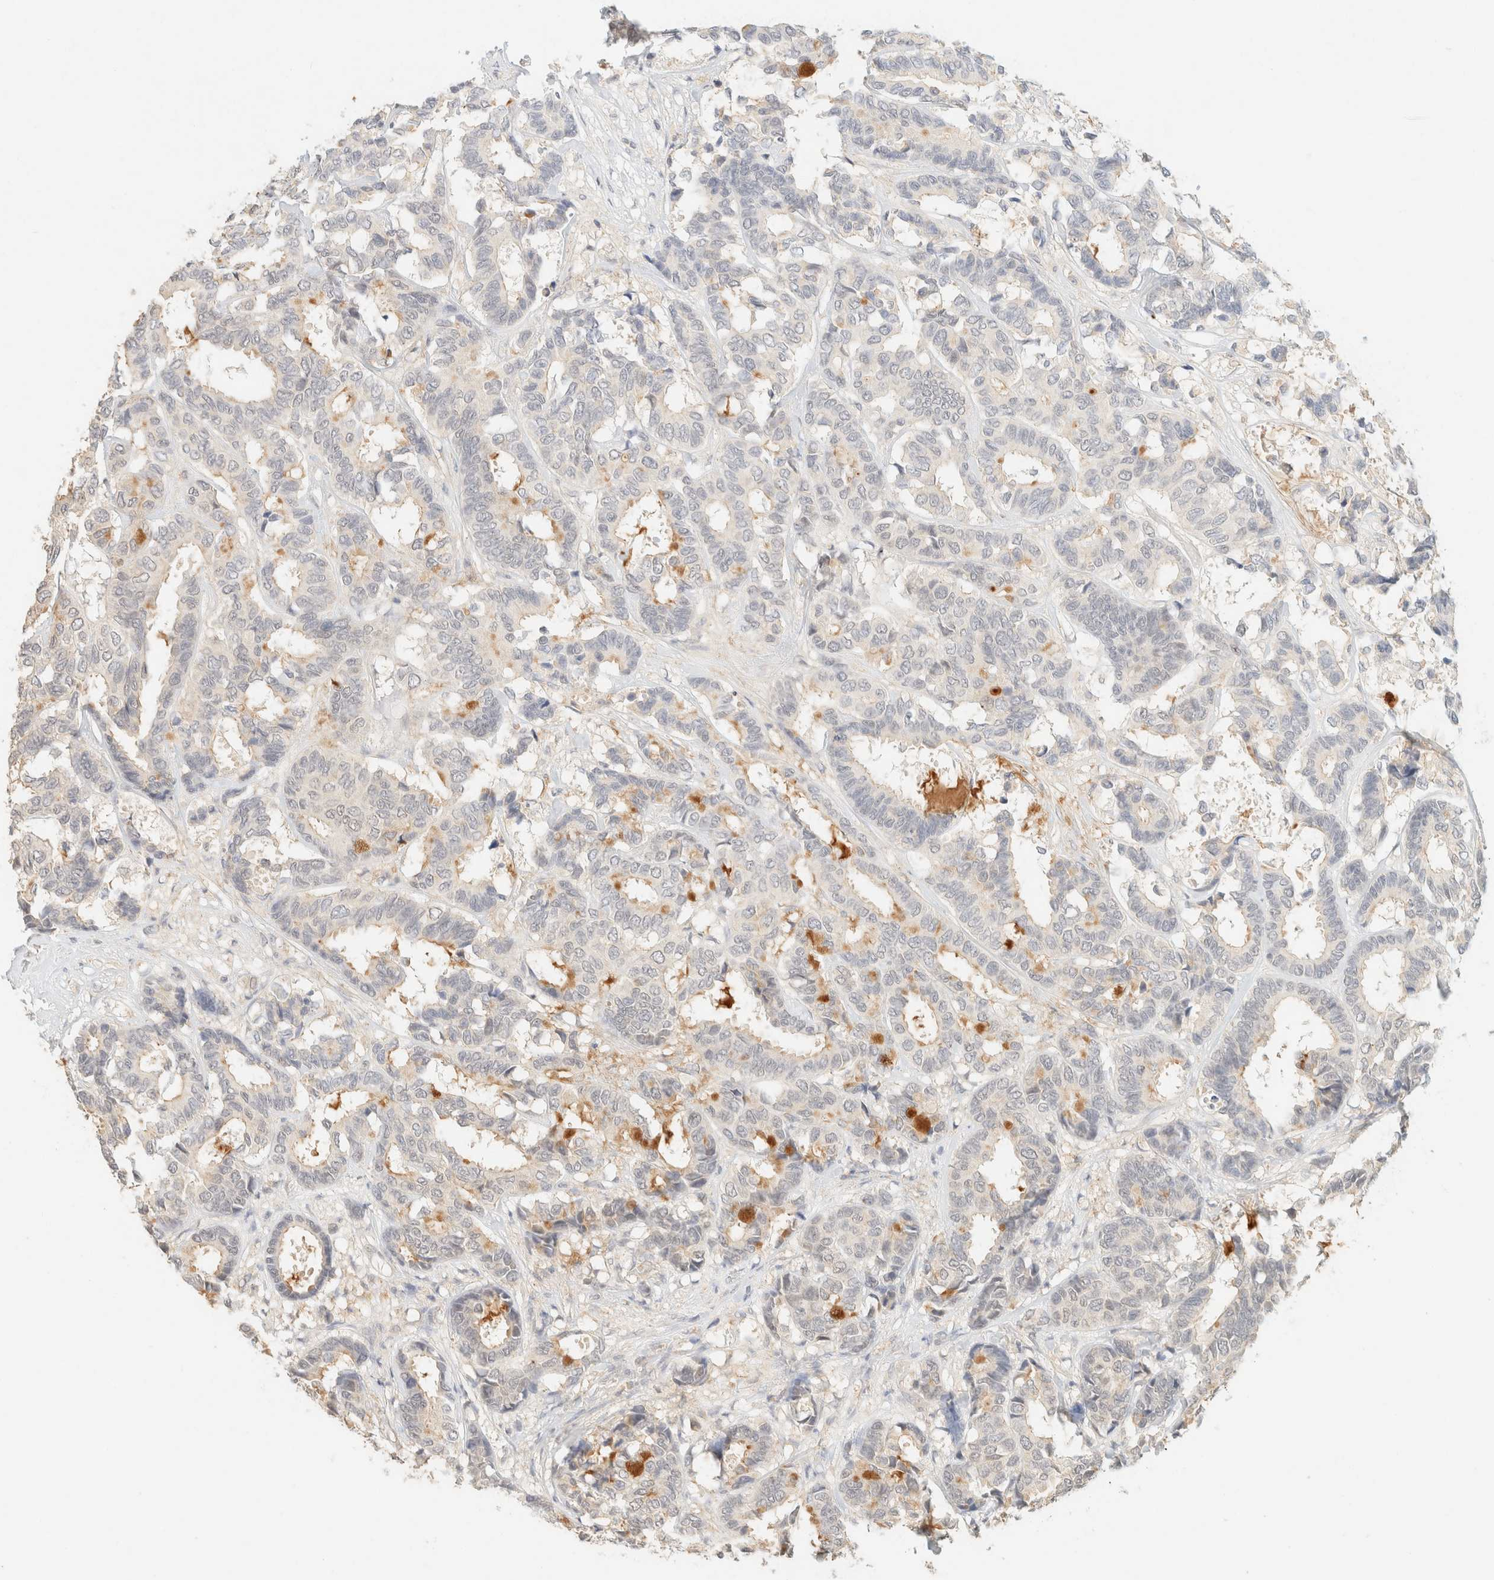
{"staining": {"intensity": "negative", "quantity": "none", "location": "none"}, "tissue": "breast cancer", "cell_type": "Tumor cells", "image_type": "cancer", "snomed": [{"axis": "morphology", "description": "Duct carcinoma"}, {"axis": "topography", "description": "Breast"}], "caption": "Human breast cancer (invasive ductal carcinoma) stained for a protein using immunohistochemistry displays no positivity in tumor cells.", "gene": "TIMD4", "patient": {"sex": "female", "age": 87}}